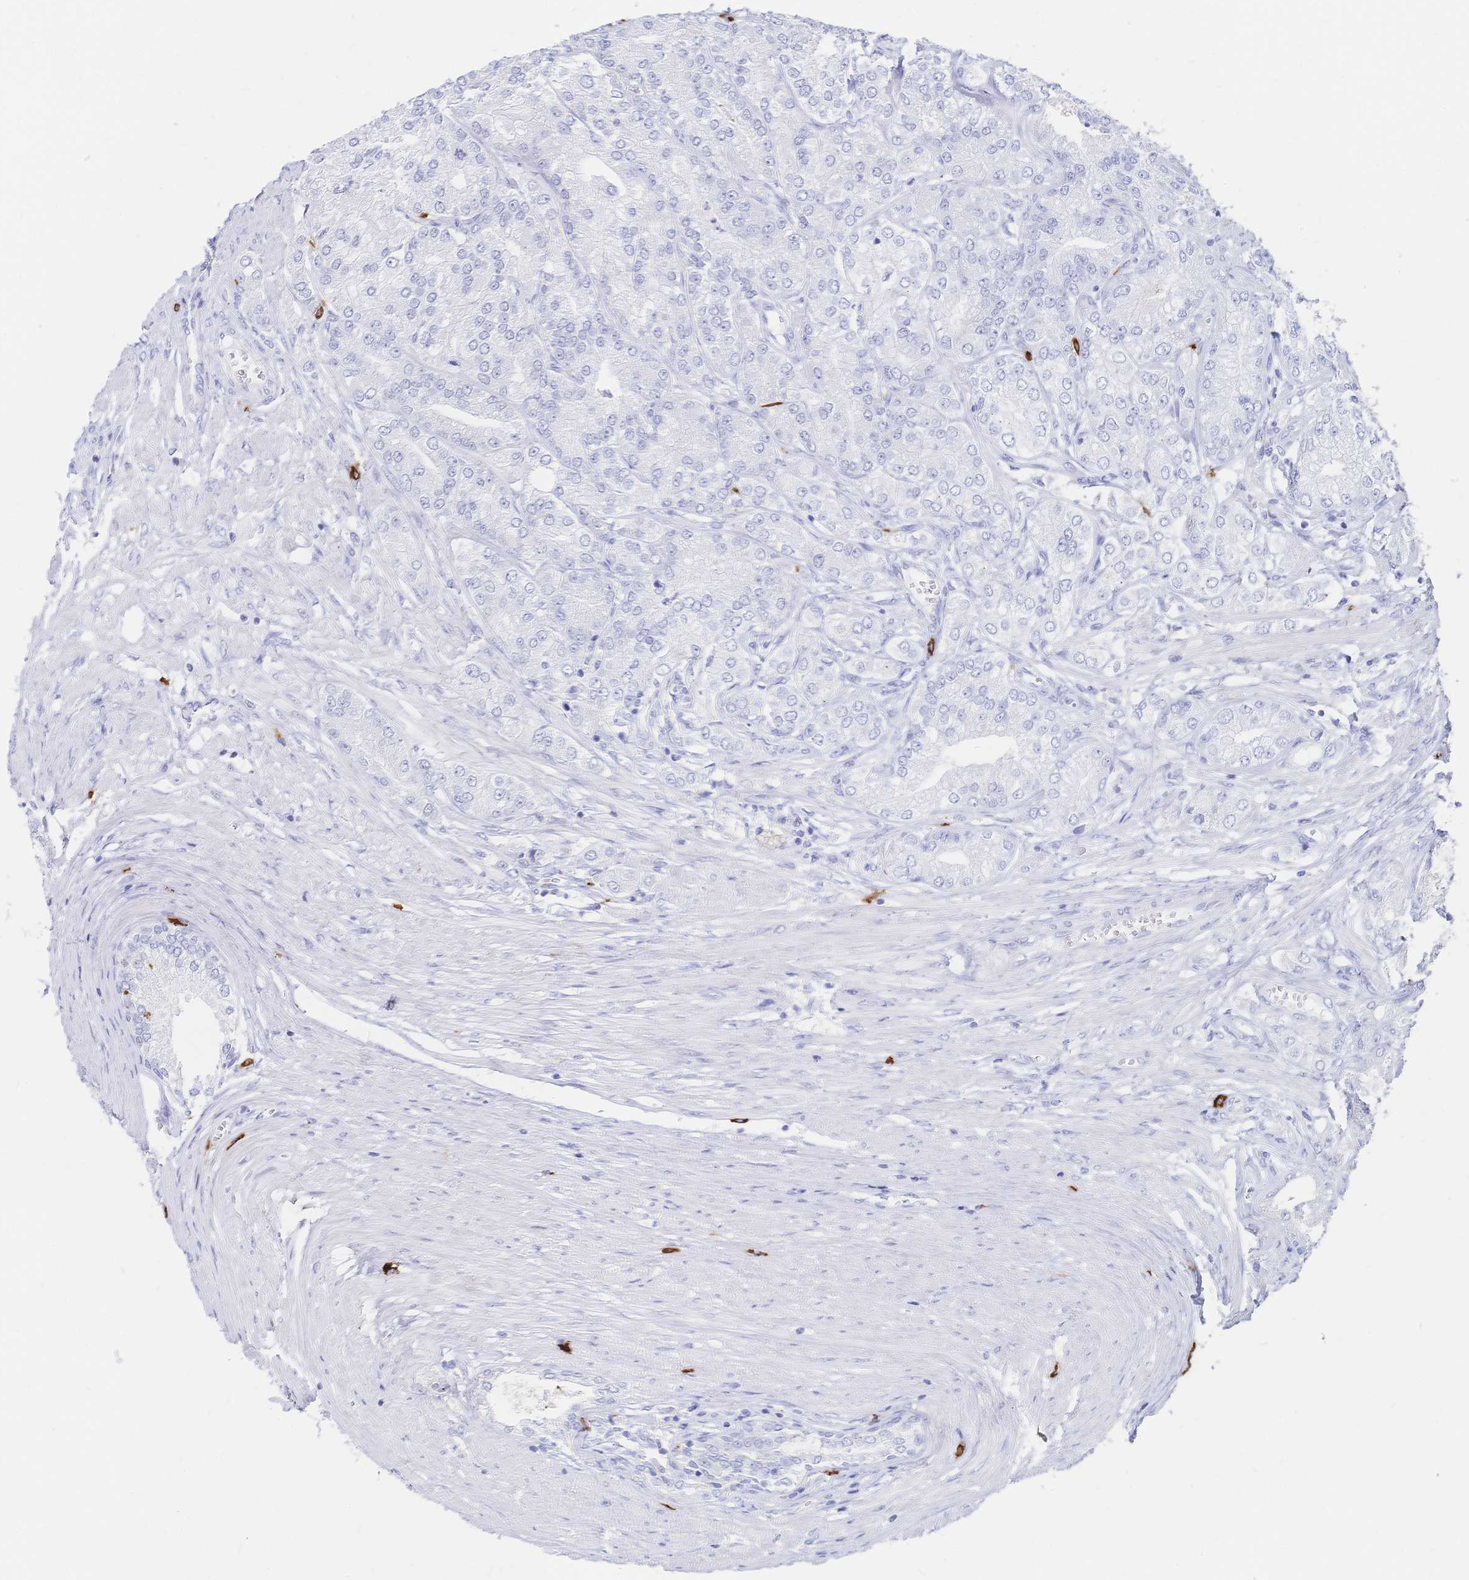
{"staining": {"intensity": "negative", "quantity": "none", "location": "none"}, "tissue": "prostate cancer", "cell_type": "Tumor cells", "image_type": "cancer", "snomed": [{"axis": "morphology", "description": "Adenocarcinoma, High grade"}, {"axis": "topography", "description": "Prostate"}], "caption": "Human prostate adenocarcinoma (high-grade) stained for a protein using immunohistochemistry exhibits no positivity in tumor cells.", "gene": "IL2RB", "patient": {"sex": "male", "age": 61}}